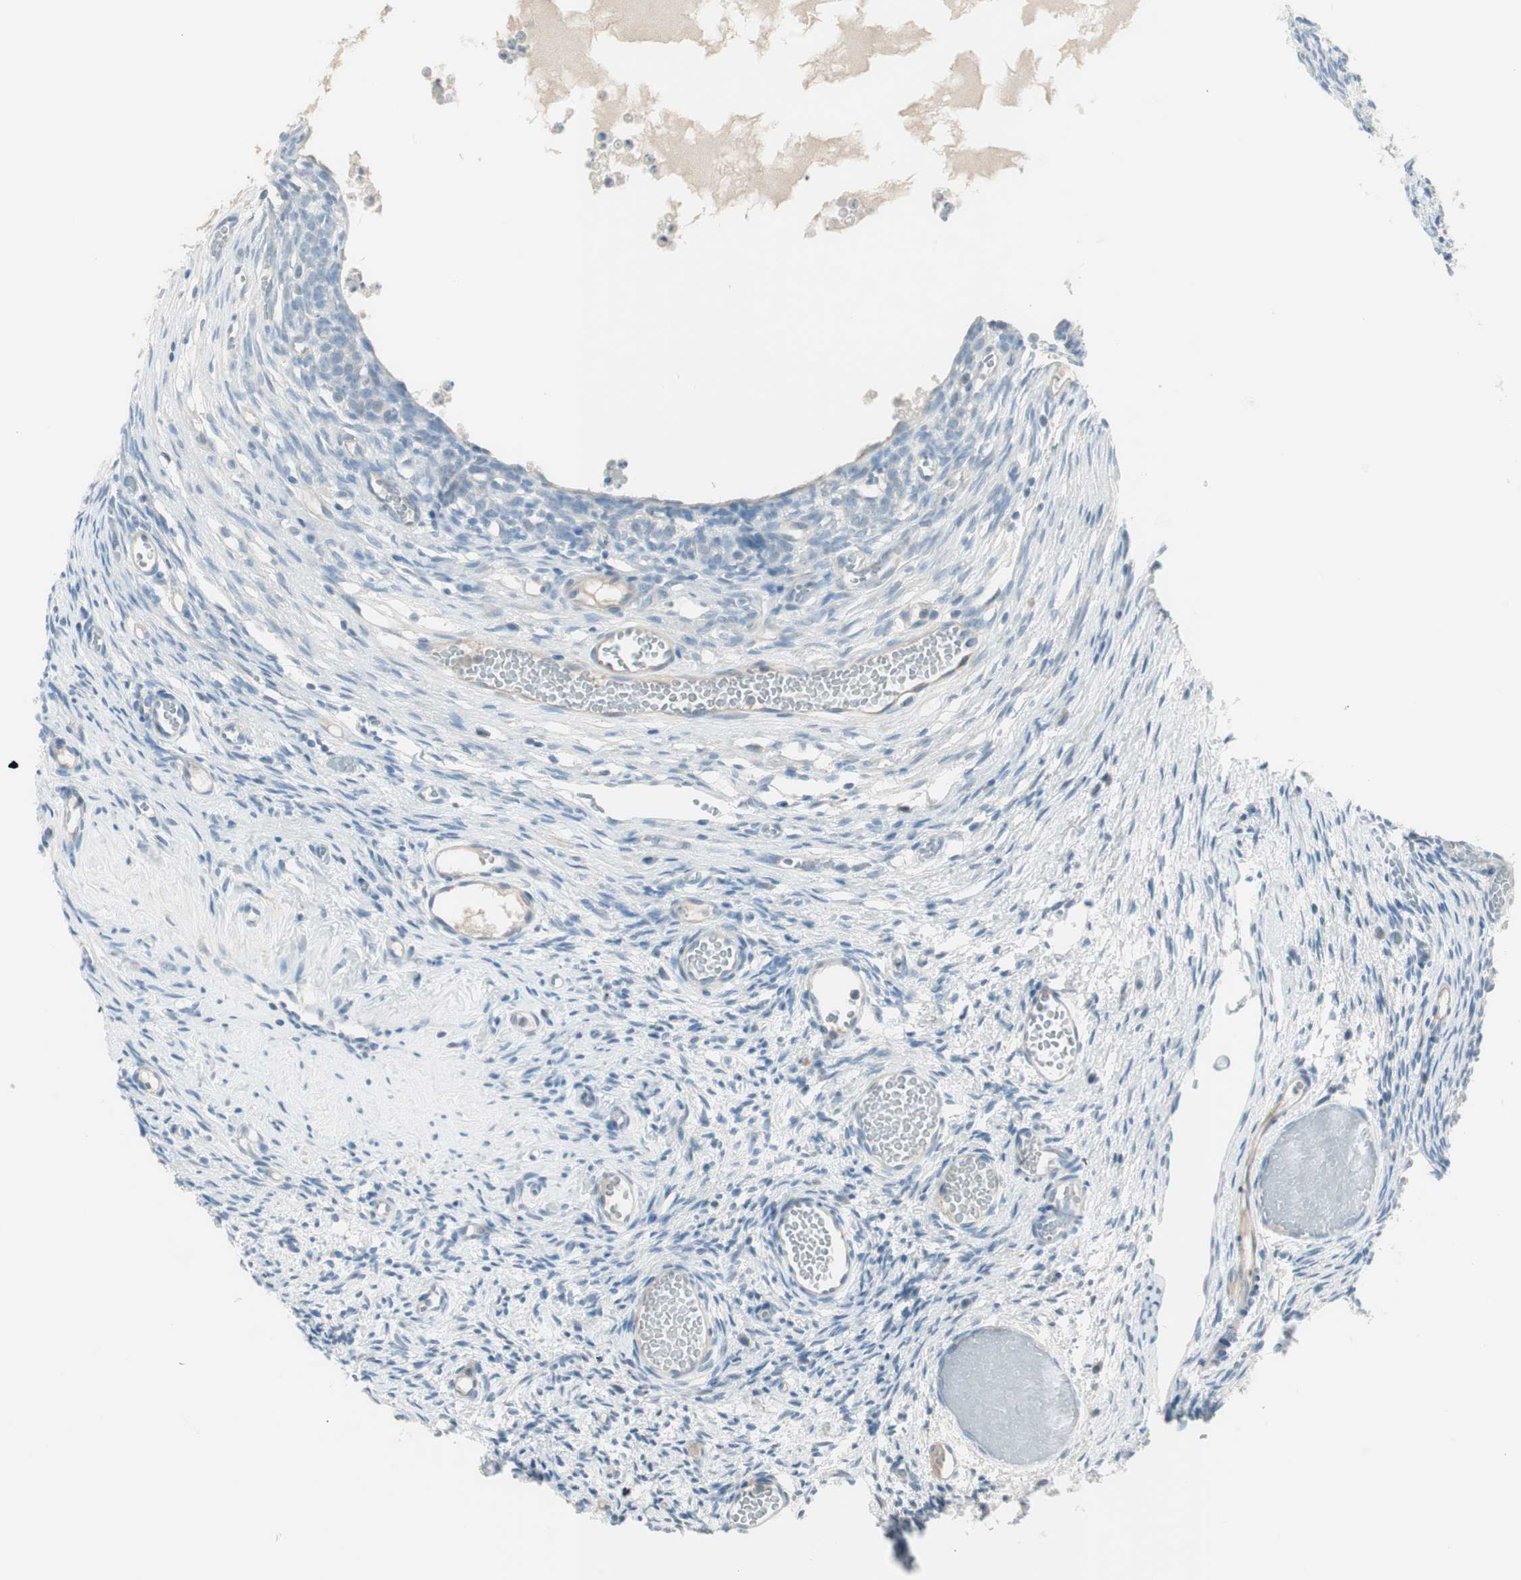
{"staining": {"intensity": "negative", "quantity": "none", "location": "none"}, "tissue": "ovary", "cell_type": "Ovarian stroma cells", "image_type": "normal", "snomed": [{"axis": "morphology", "description": "Normal tissue, NOS"}, {"axis": "topography", "description": "Ovary"}], "caption": "Immunohistochemistry photomicrograph of benign ovary stained for a protein (brown), which exhibits no expression in ovarian stroma cells.", "gene": "ITLN2", "patient": {"sex": "female", "age": 35}}